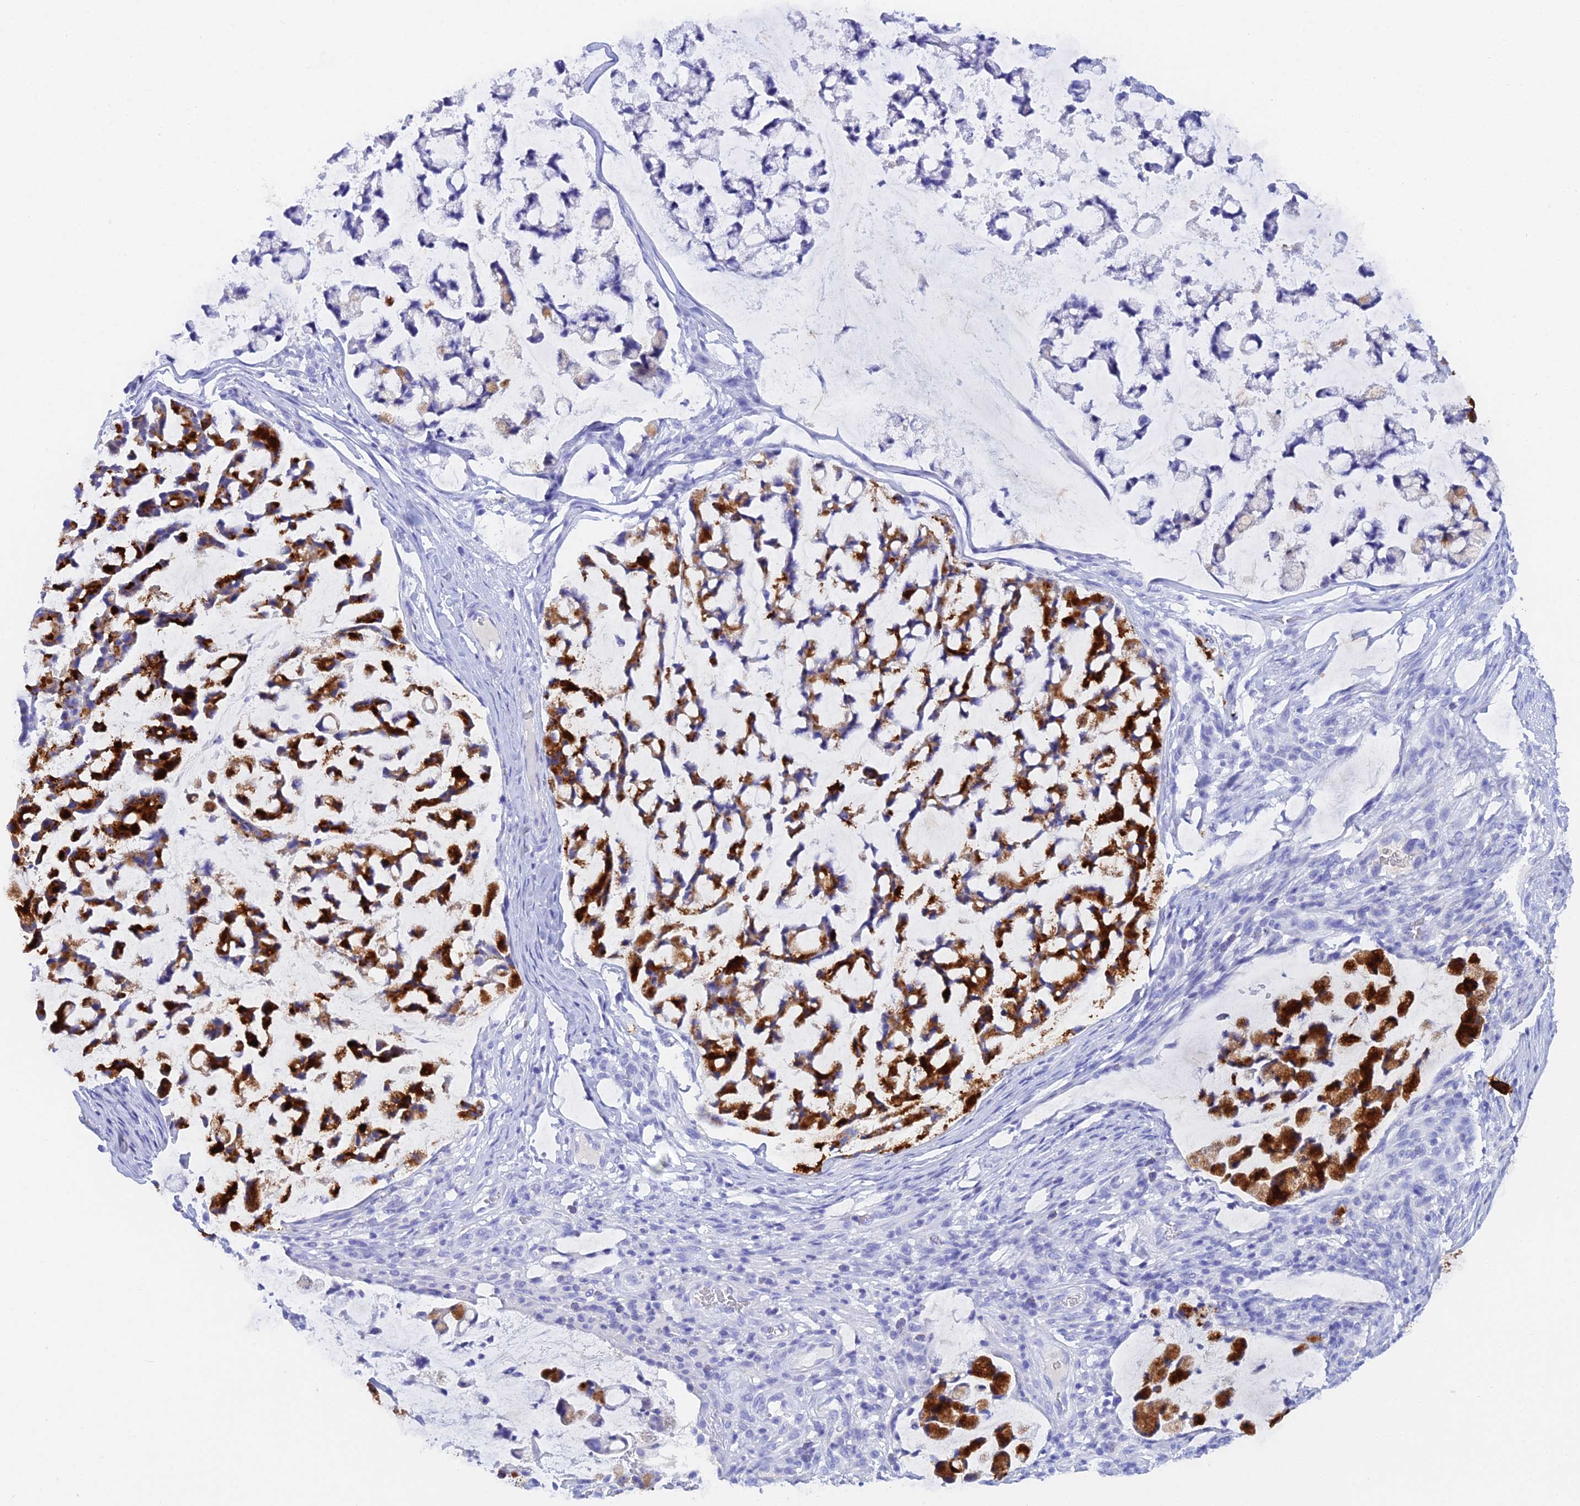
{"staining": {"intensity": "strong", "quantity": "25%-75%", "location": "cytoplasmic/membranous"}, "tissue": "stomach cancer", "cell_type": "Tumor cells", "image_type": "cancer", "snomed": [{"axis": "morphology", "description": "Adenocarcinoma, NOS"}, {"axis": "topography", "description": "Stomach, lower"}], "caption": "Stomach cancer (adenocarcinoma) stained with IHC demonstrates strong cytoplasmic/membranous staining in about 25%-75% of tumor cells.", "gene": "REG1A", "patient": {"sex": "male", "age": 67}}